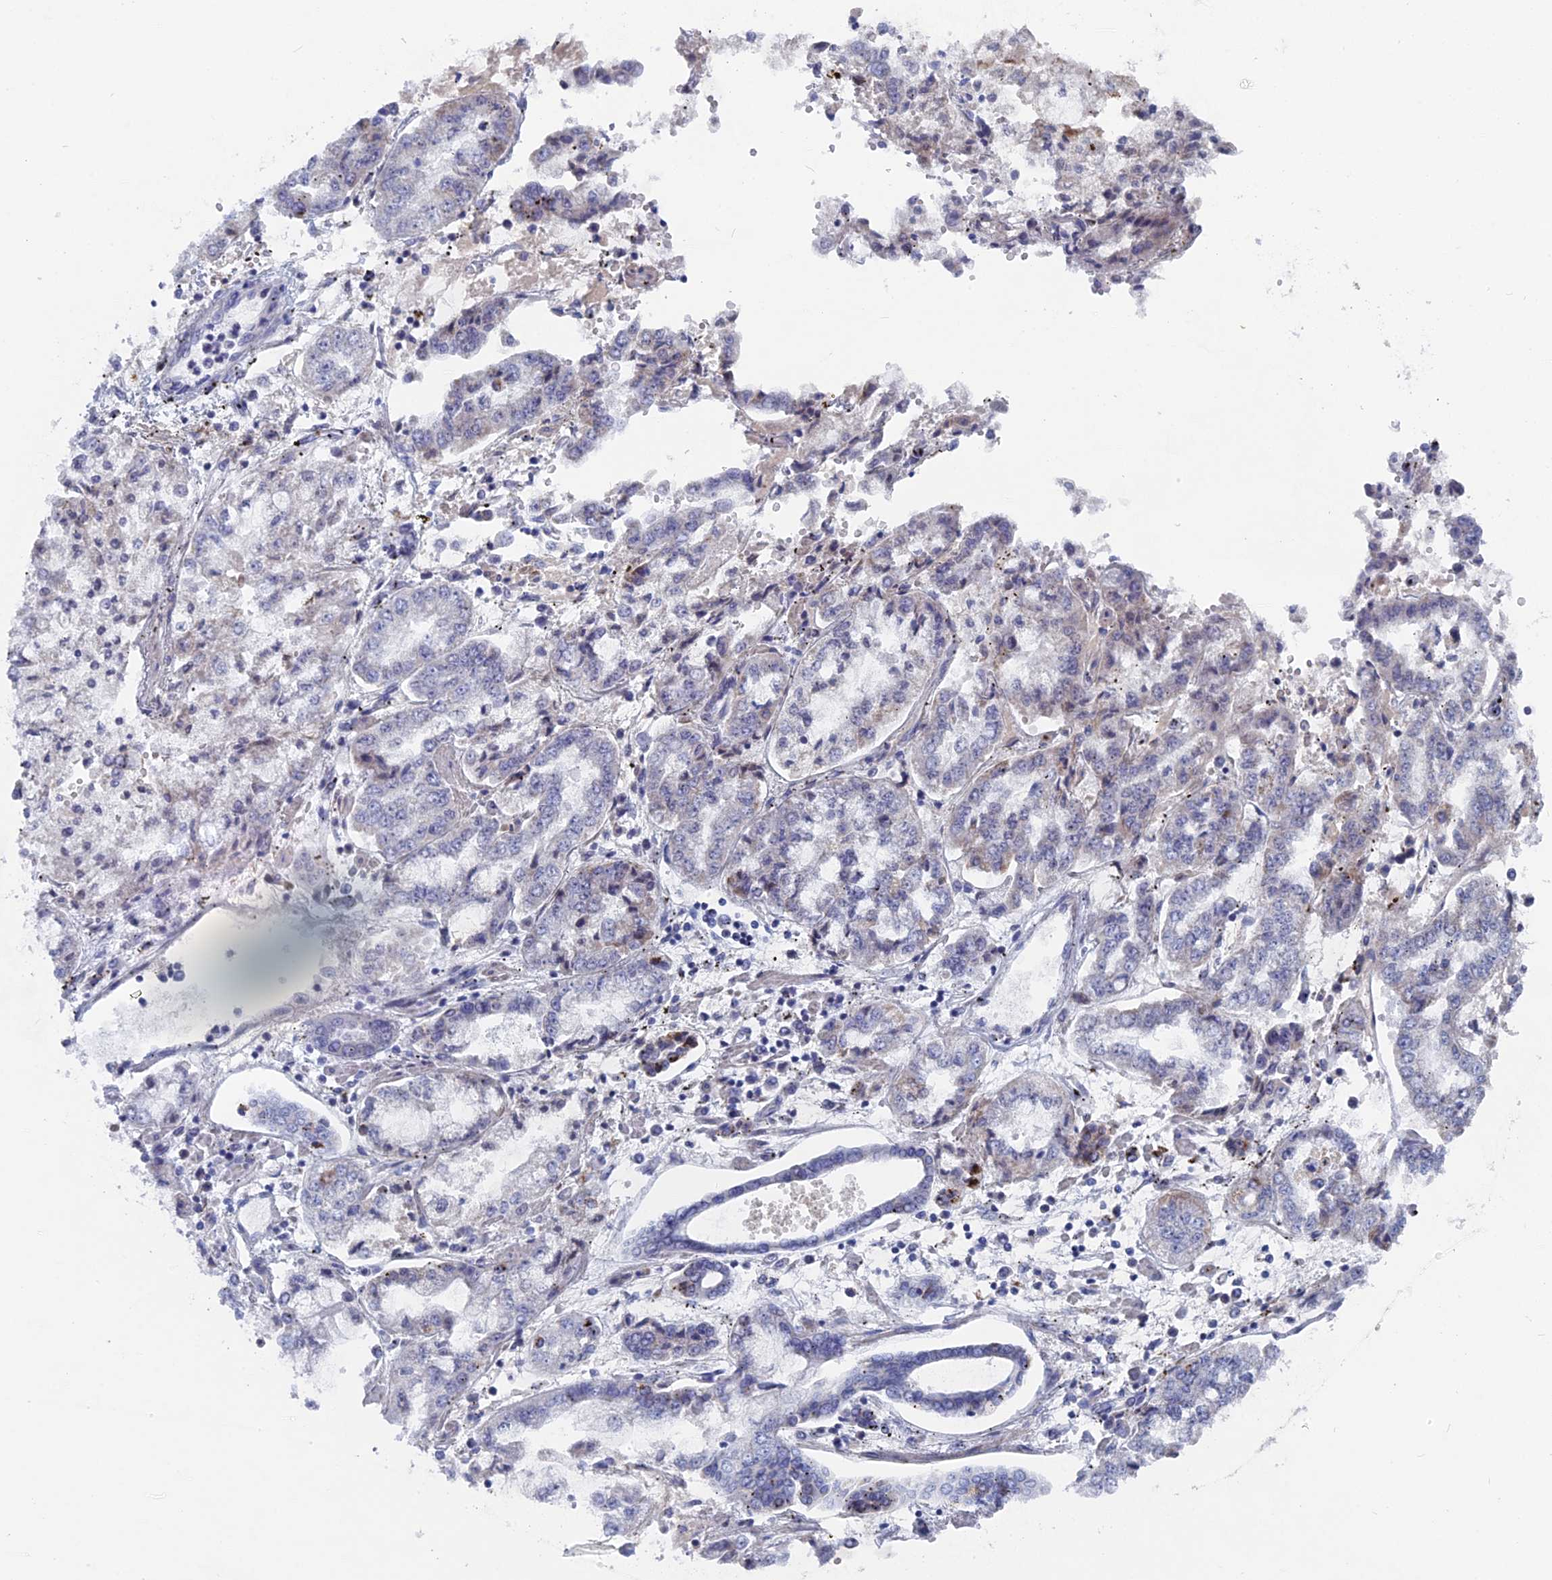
{"staining": {"intensity": "negative", "quantity": "none", "location": "none"}, "tissue": "stomach cancer", "cell_type": "Tumor cells", "image_type": "cancer", "snomed": [{"axis": "morphology", "description": "Adenocarcinoma, NOS"}, {"axis": "topography", "description": "Stomach"}], "caption": "This image is of stomach adenocarcinoma stained with IHC to label a protein in brown with the nuclei are counter-stained blue. There is no expression in tumor cells.", "gene": "HIGD1A", "patient": {"sex": "male", "age": 76}}